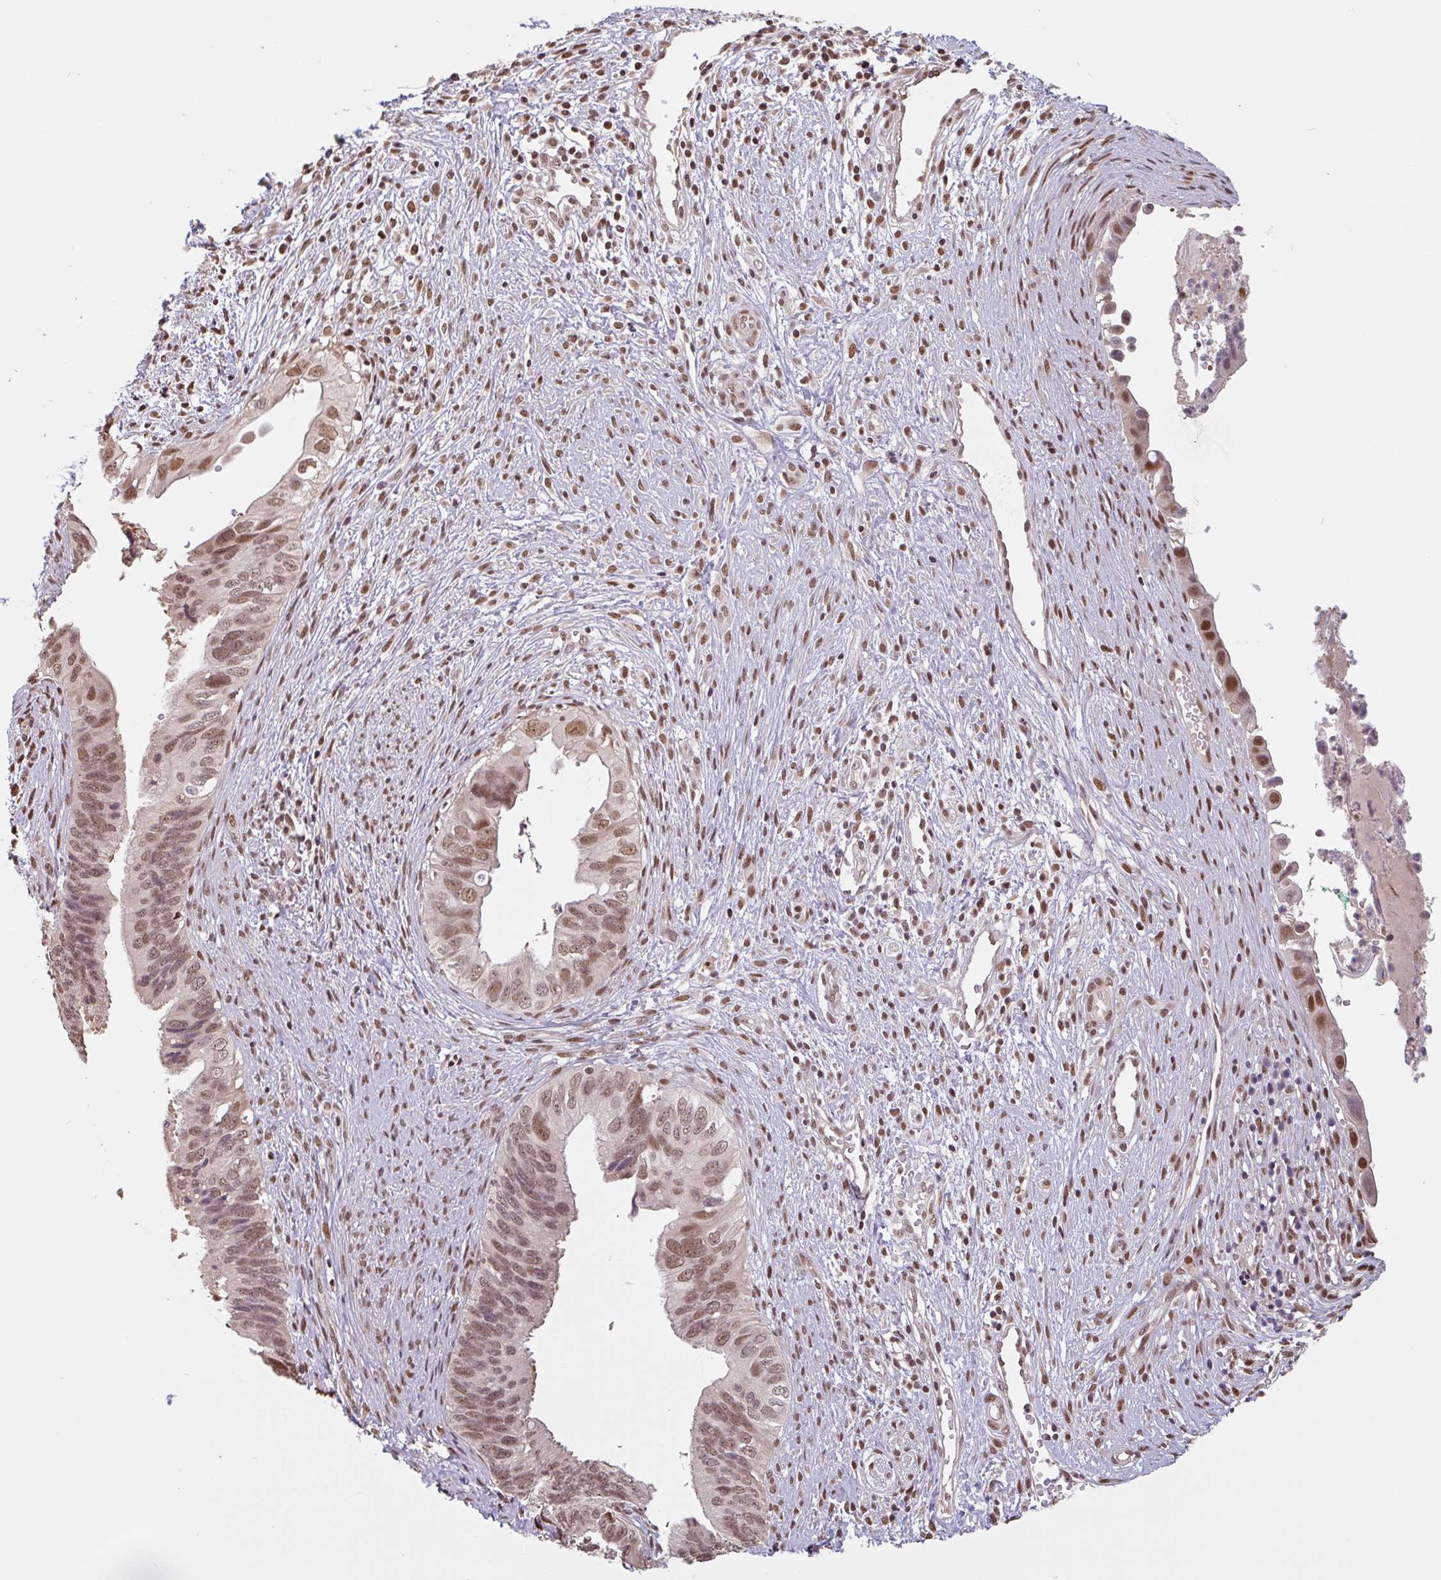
{"staining": {"intensity": "moderate", "quantity": ">75%", "location": "nuclear"}, "tissue": "cervical cancer", "cell_type": "Tumor cells", "image_type": "cancer", "snomed": [{"axis": "morphology", "description": "Adenocarcinoma, NOS"}, {"axis": "topography", "description": "Cervix"}], "caption": "This histopathology image shows immunohistochemistry (IHC) staining of human adenocarcinoma (cervical), with medium moderate nuclear expression in about >75% of tumor cells.", "gene": "DR1", "patient": {"sex": "female", "age": 42}}